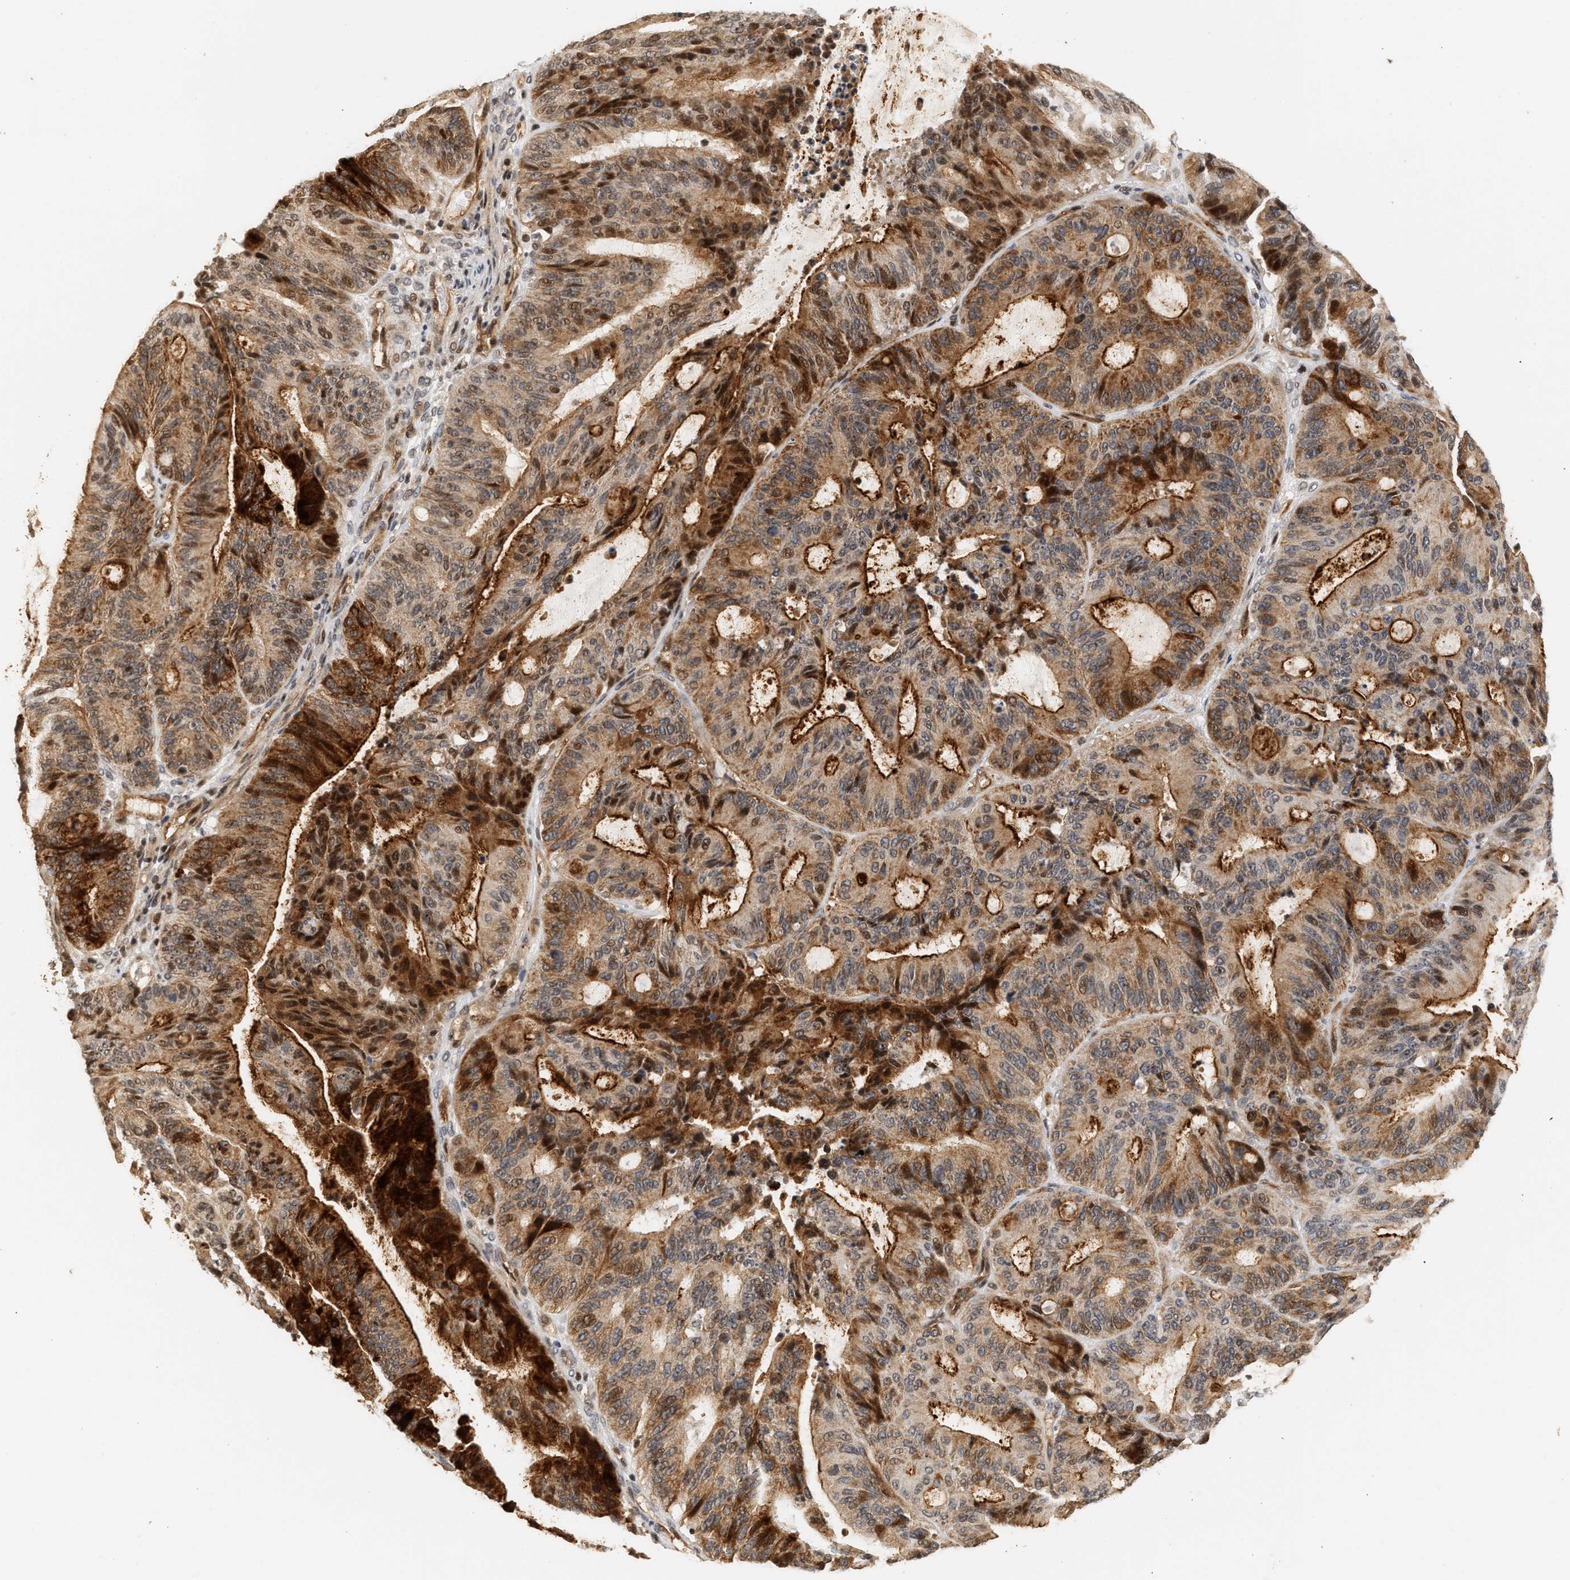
{"staining": {"intensity": "strong", "quantity": ">75%", "location": "cytoplasmic/membranous"}, "tissue": "liver cancer", "cell_type": "Tumor cells", "image_type": "cancer", "snomed": [{"axis": "morphology", "description": "Cholangiocarcinoma"}, {"axis": "topography", "description": "Liver"}], "caption": "Cholangiocarcinoma (liver) stained with DAB immunohistochemistry (IHC) exhibits high levels of strong cytoplasmic/membranous staining in about >75% of tumor cells. (DAB (3,3'-diaminobenzidine) IHC with brightfield microscopy, high magnification).", "gene": "PLXND1", "patient": {"sex": "female", "age": 73}}